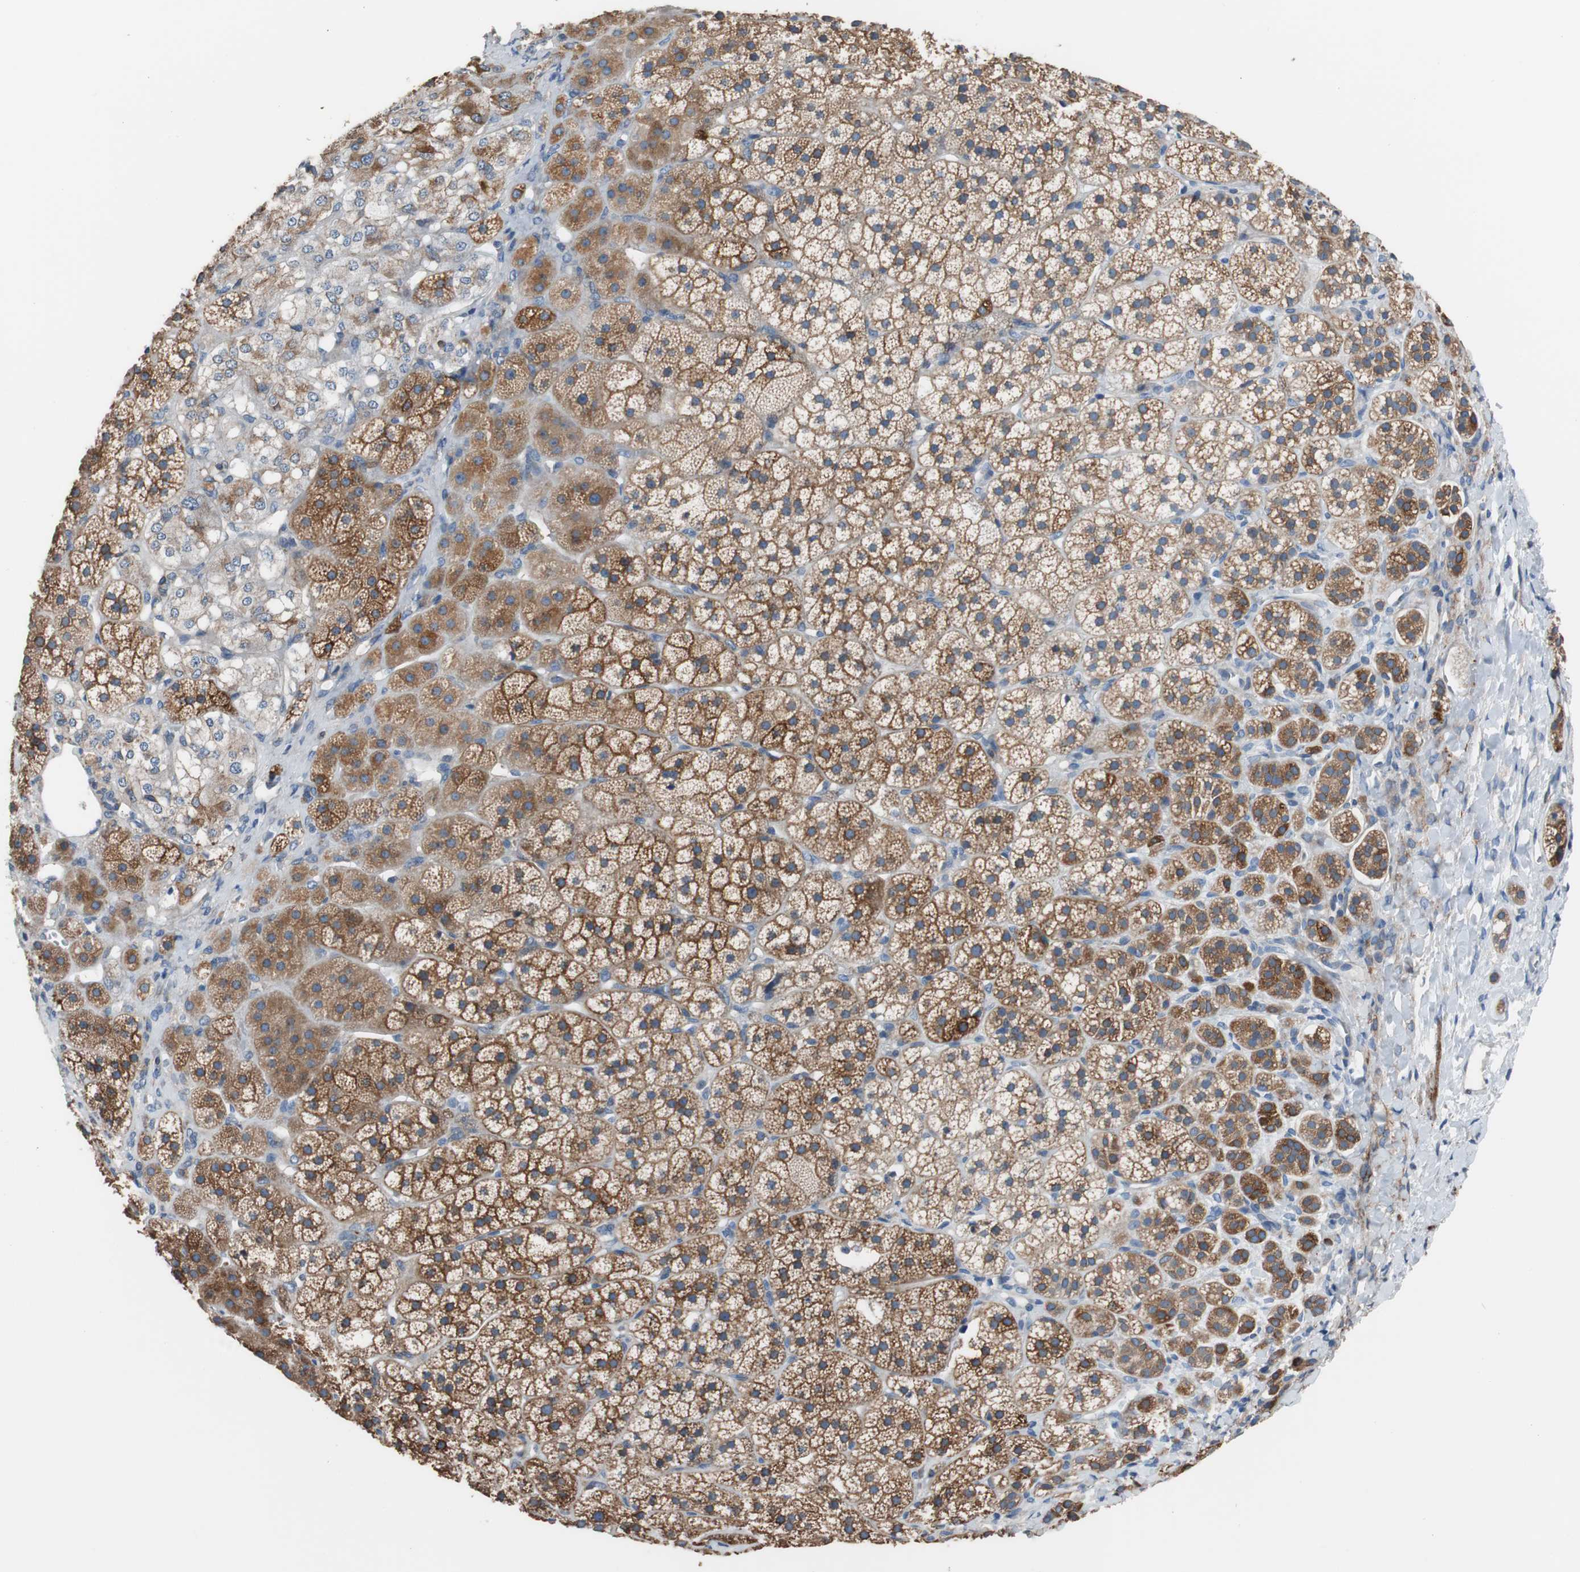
{"staining": {"intensity": "moderate", "quantity": ">75%", "location": "cytoplasmic/membranous"}, "tissue": "adrenal gland", "cell_type": "Glandular cells", "image_type": "normal", "snomed": [{"axis": "morphology", "description": "Normal tissue, NOS"}, {"axis": "topography", "description": "Adrenal gland"}], "caption": "Glandular cells show medium levels of moderate cytoplasmic/membranous expression in about >75% of cells in normal adrenal gland.", "gene": "PBXIP1", "patient": {"sex": "female", "age": 44}}